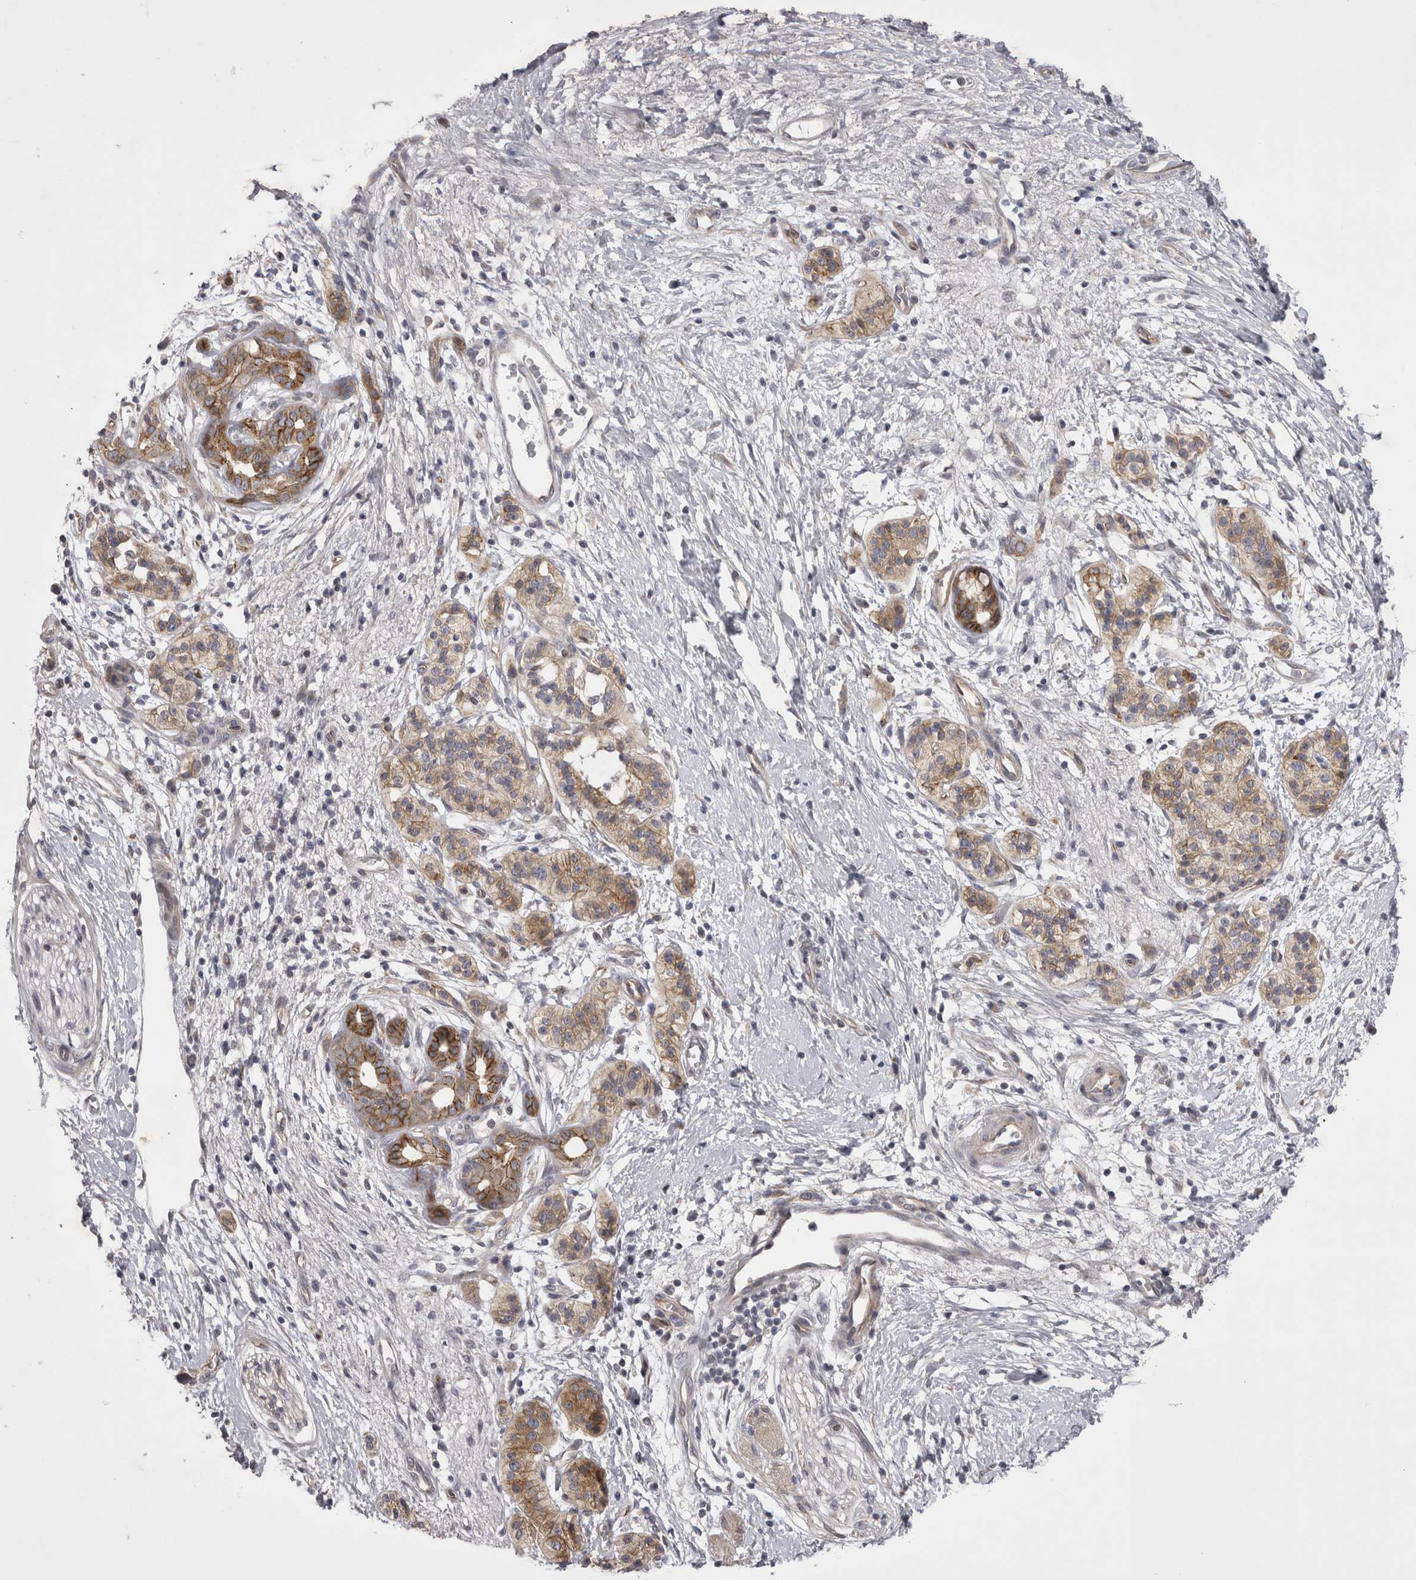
{"staining": {"intensity": "moderate", "quantity": ">75%", "location": "cytoplasmic/membranous"}, "tissue": "pancreatic cancer", "cell_type": "Tumor cells", "image_type": "cancer", "snomed": [{"axis": "morphology", "description": "Adenocarcinoma, NOS"}, {"axis": "topography", "description": "Pancreas"}], "caption": "Moderate cytoplasmic/membranous staining for a protein is present in approximately >75% of tumor cells of pancreatic cancer (adenocarcinoma) using IHC.", "gene": "NENF", "patient": {"sex": "male", "age": 50}}